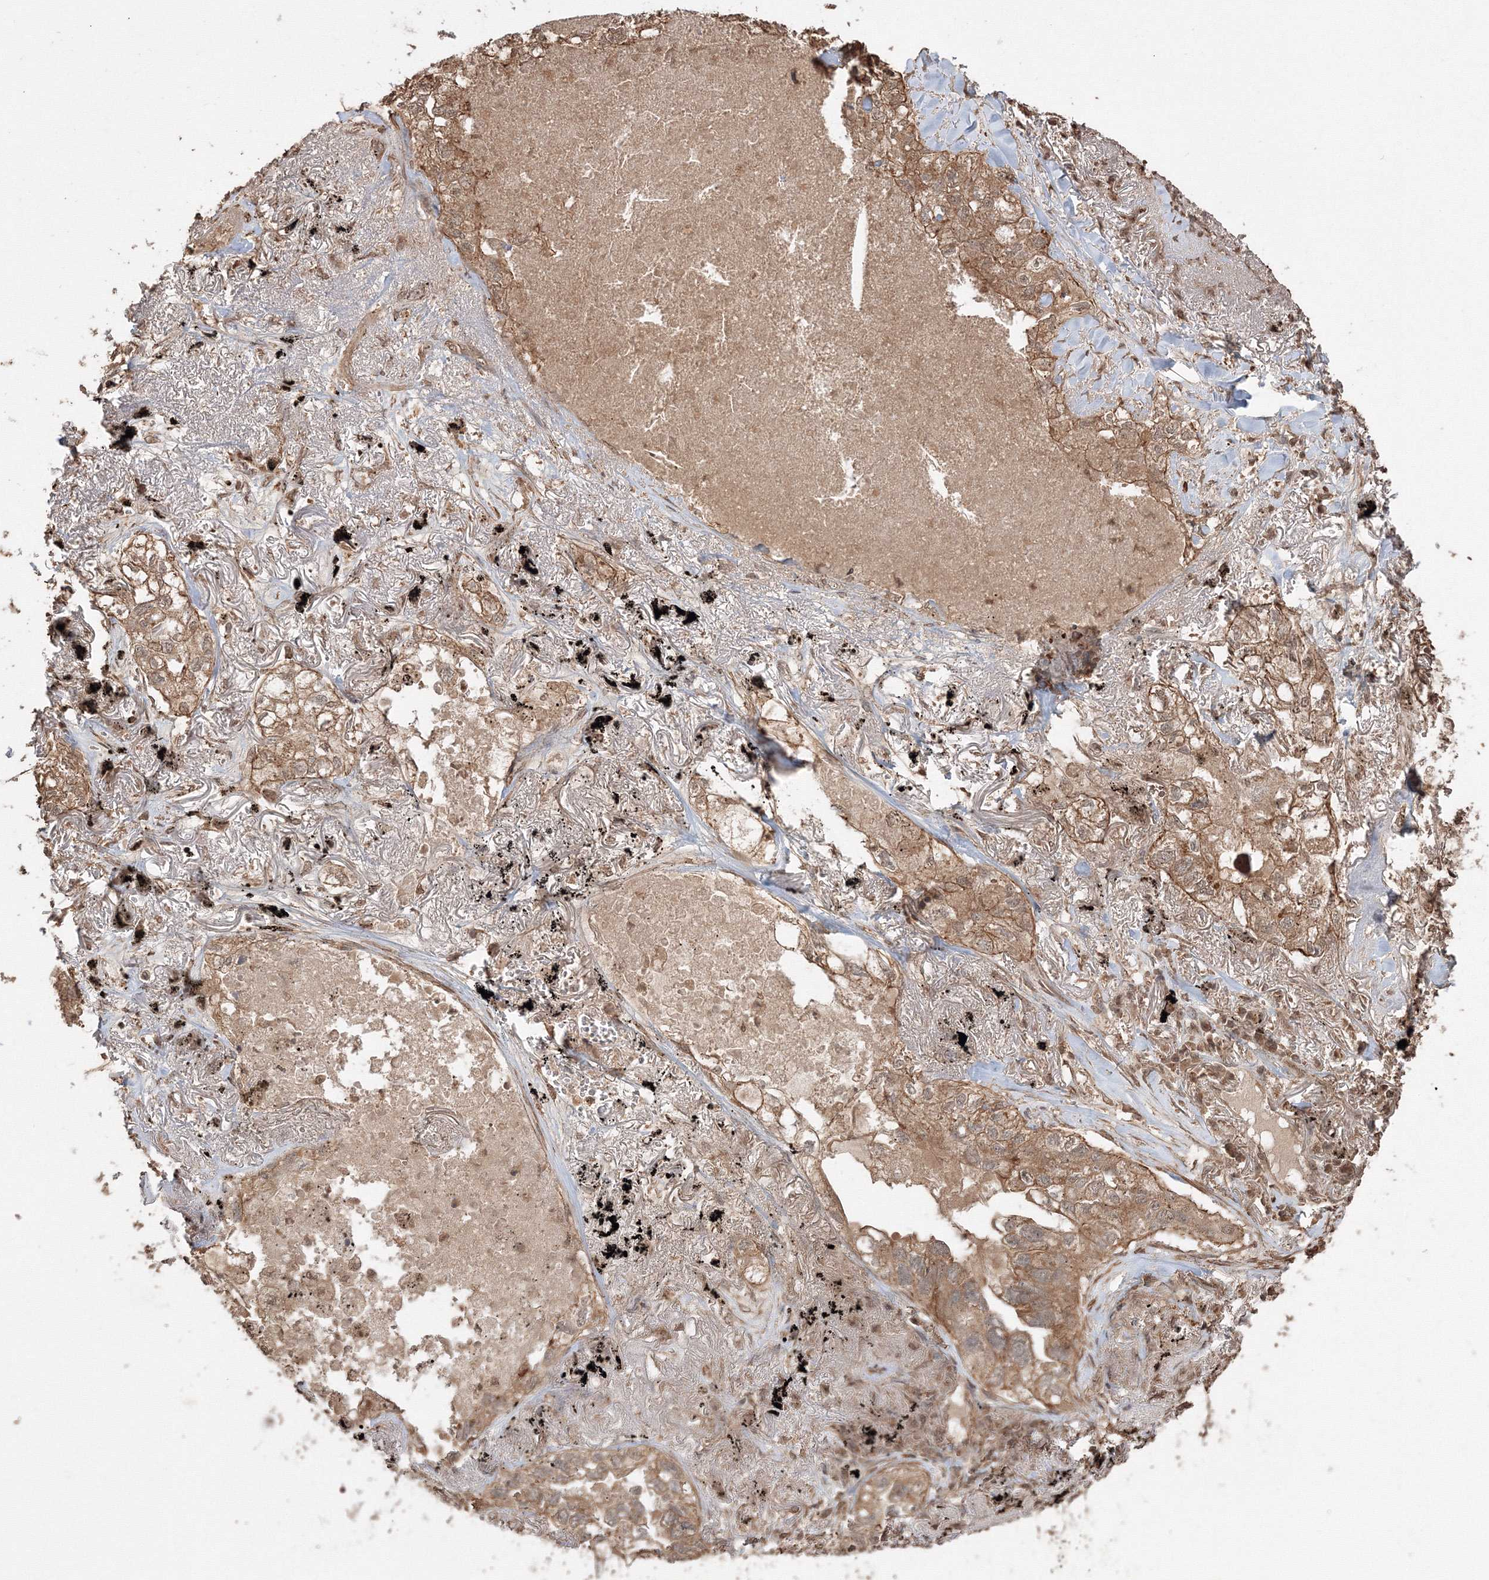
{"staining": {"intensity": "moderate", "quantity": ">75%", "location": "cytoplasmic/membranous"}, "tissue": "lung cancer", "cell_type": "Tumor cells", "image_type": "cancer", "snomed": [{"axis": "morphology", "description": "Adenocarcinoma, NOS"}, {"axis": "topography", "description": "Lung"}], "caption": "There is medium levels of moderate cytoplasmic/membranous expression in tumor cells of adenocarcinoma (lung), as demonstrated by immunohistochemical staining (brown color).", "gene": "CCDC122", "patient": {"sex": "male", "age": 65}}